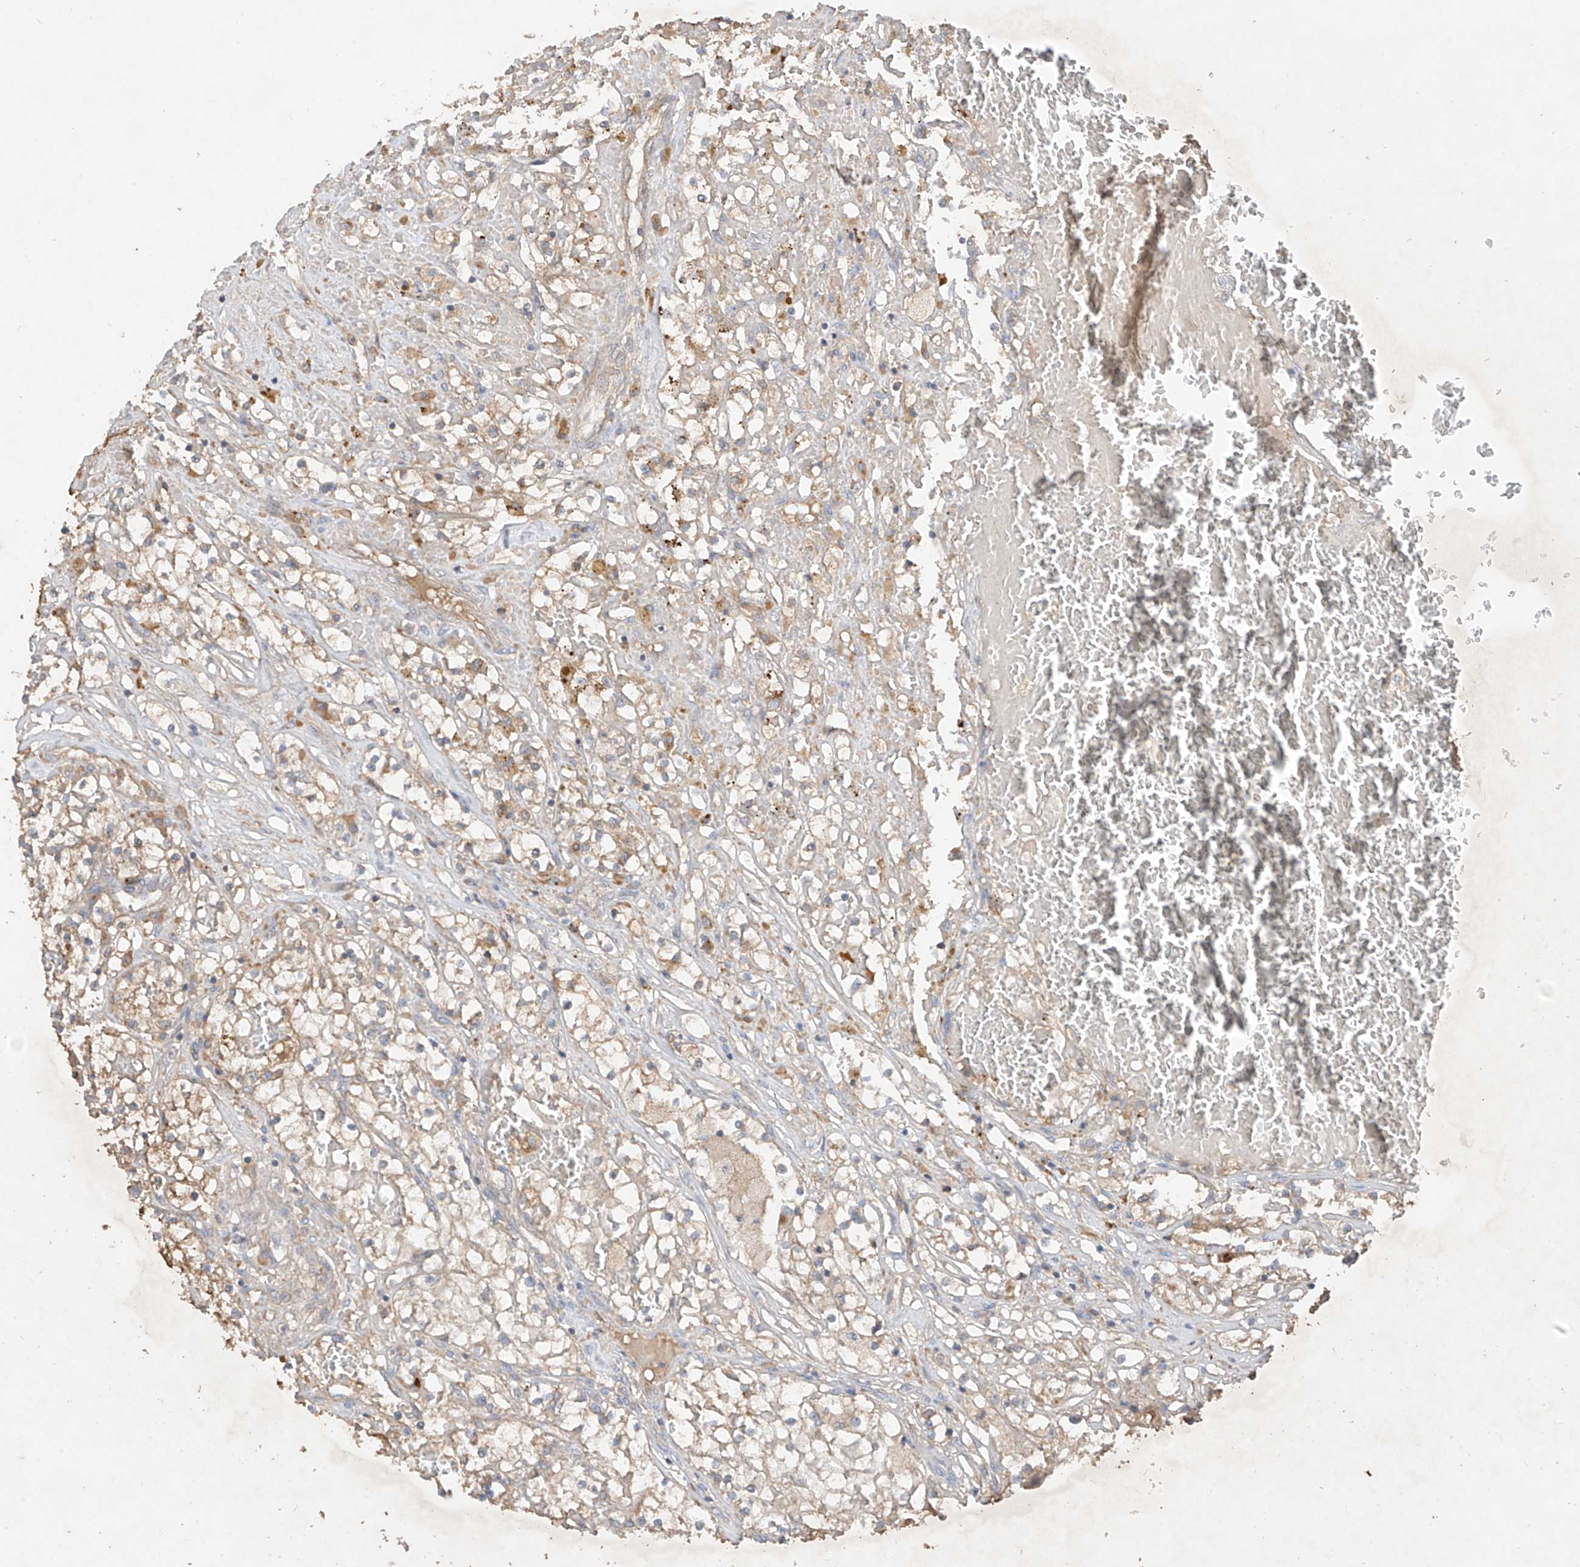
{"staining": {"intensity": "weak", "quantity": "<25%", "location": "cytoplasmic/membranous"}, "tissue": "renal cancer", "cell_type": "Tumor cells", "image_type": "cancer", "snomed": [{"axis": "morphology", "description": "Normal tissue, NOS"}, {"axis": "morphology", "description": "Adenocarcinoma, NOS"}, {"axis": "topography", "description": "Kidney"}], "caption": "This is a photomicrograph of immunohistochemistry staining of renal adenocarcinoma, which shows no positivity in tumor cells.", "gene": "CACNA2D4", "patient": {"sex": "male", "age": 68}}